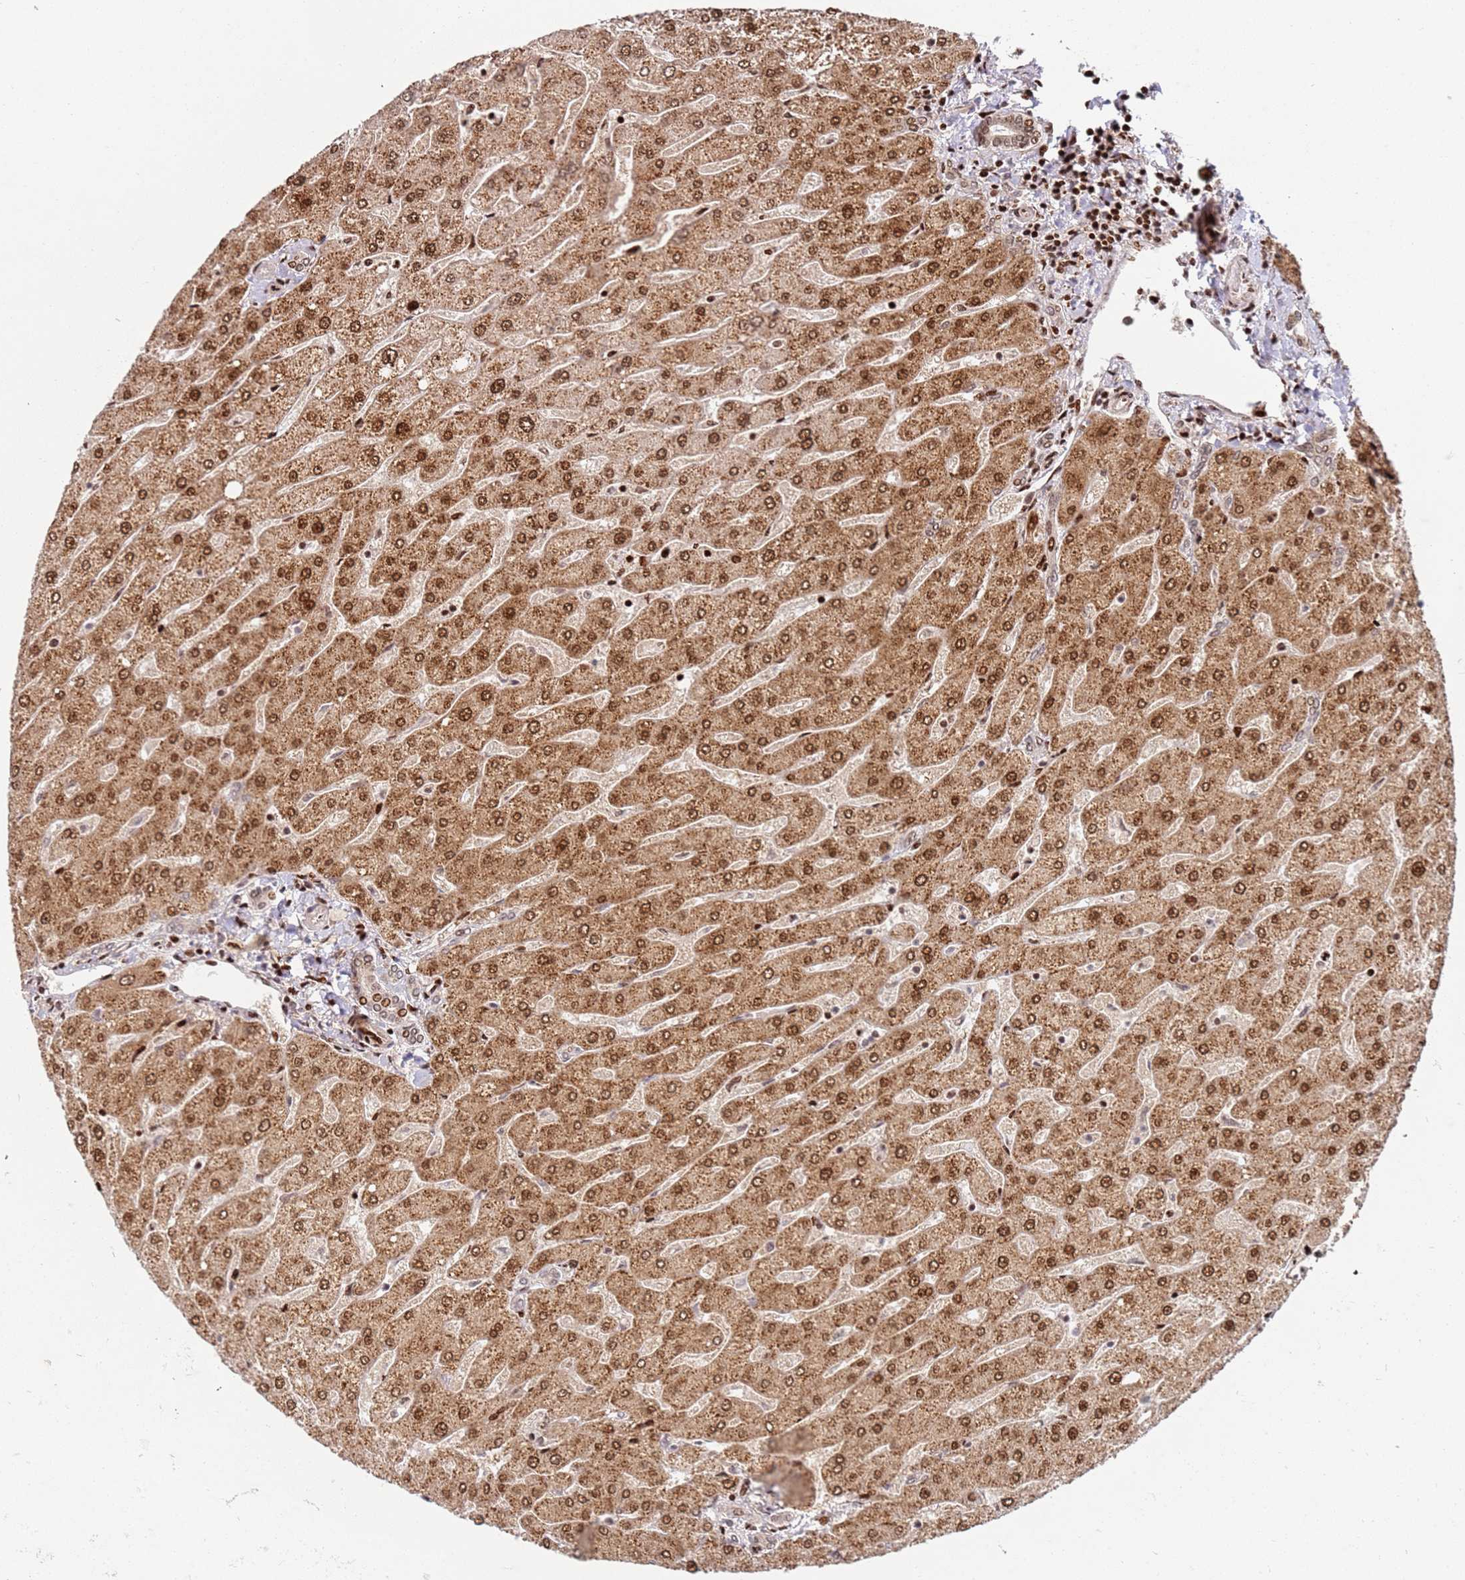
{"staining": {"intensity": "moderate", "quantity": ">75%", "location": "nuclear"}, "tissue": "liver", "cell_type": "Cholangiocytes", "image_type": "normal", "snomed": [{"axis": "morphology", "description": "Normal tissue, NOS"}, {"axis": "topography", "description": "Liver"}], "caption": "High-power microscopy captured an immunohistochemistry histopathology image of benign liver, revealing moderate nuclear expression in approximately >75% of cholangiocytes. The staining was performed using DAB, with brown indicating positive protein expression. Nuclei are stained blue with hematoxylin.", "gene": "TMEM233", "patient": {"sex": "male", "age": 67}}